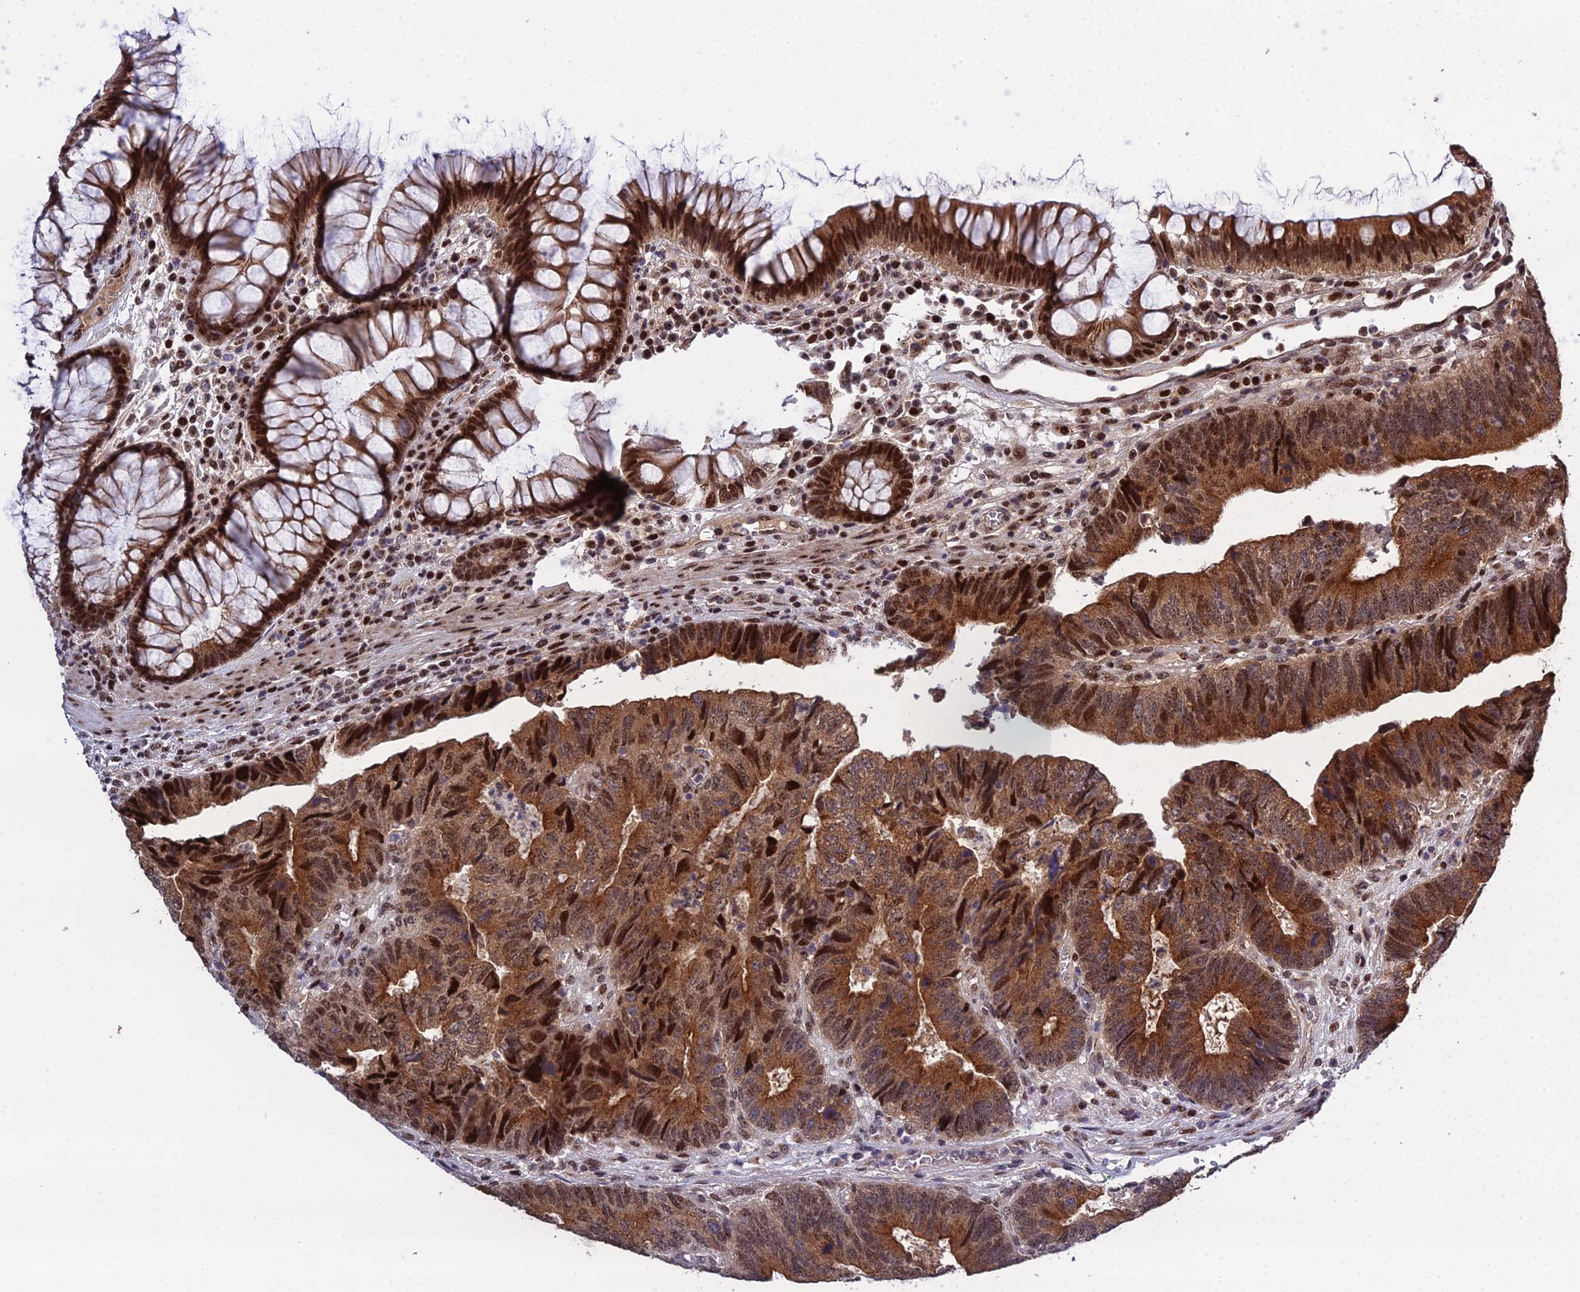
{"staining": {"intensity": "strong", "quantity": ">75%", "location": "cytoplasmic/membranous,nuclear"}, "tissue": "colorectal cancer", "cell_type": "Tumor cells", "image_type": "cancer", "snomed": [{"axis": "morphology", "description": "Adenocarcinoma, NOS"}, {"axis": "topography", "description": "Colon"}], "caption": "Colorectal cancer (adenocarcinoma) stained with IHC displays strong cytoplasmic/membranous and nuclear expression in approximately >75% of tumor cells.", "gene": "ARL2", "patient": {"sex": "female", "age": 67}}